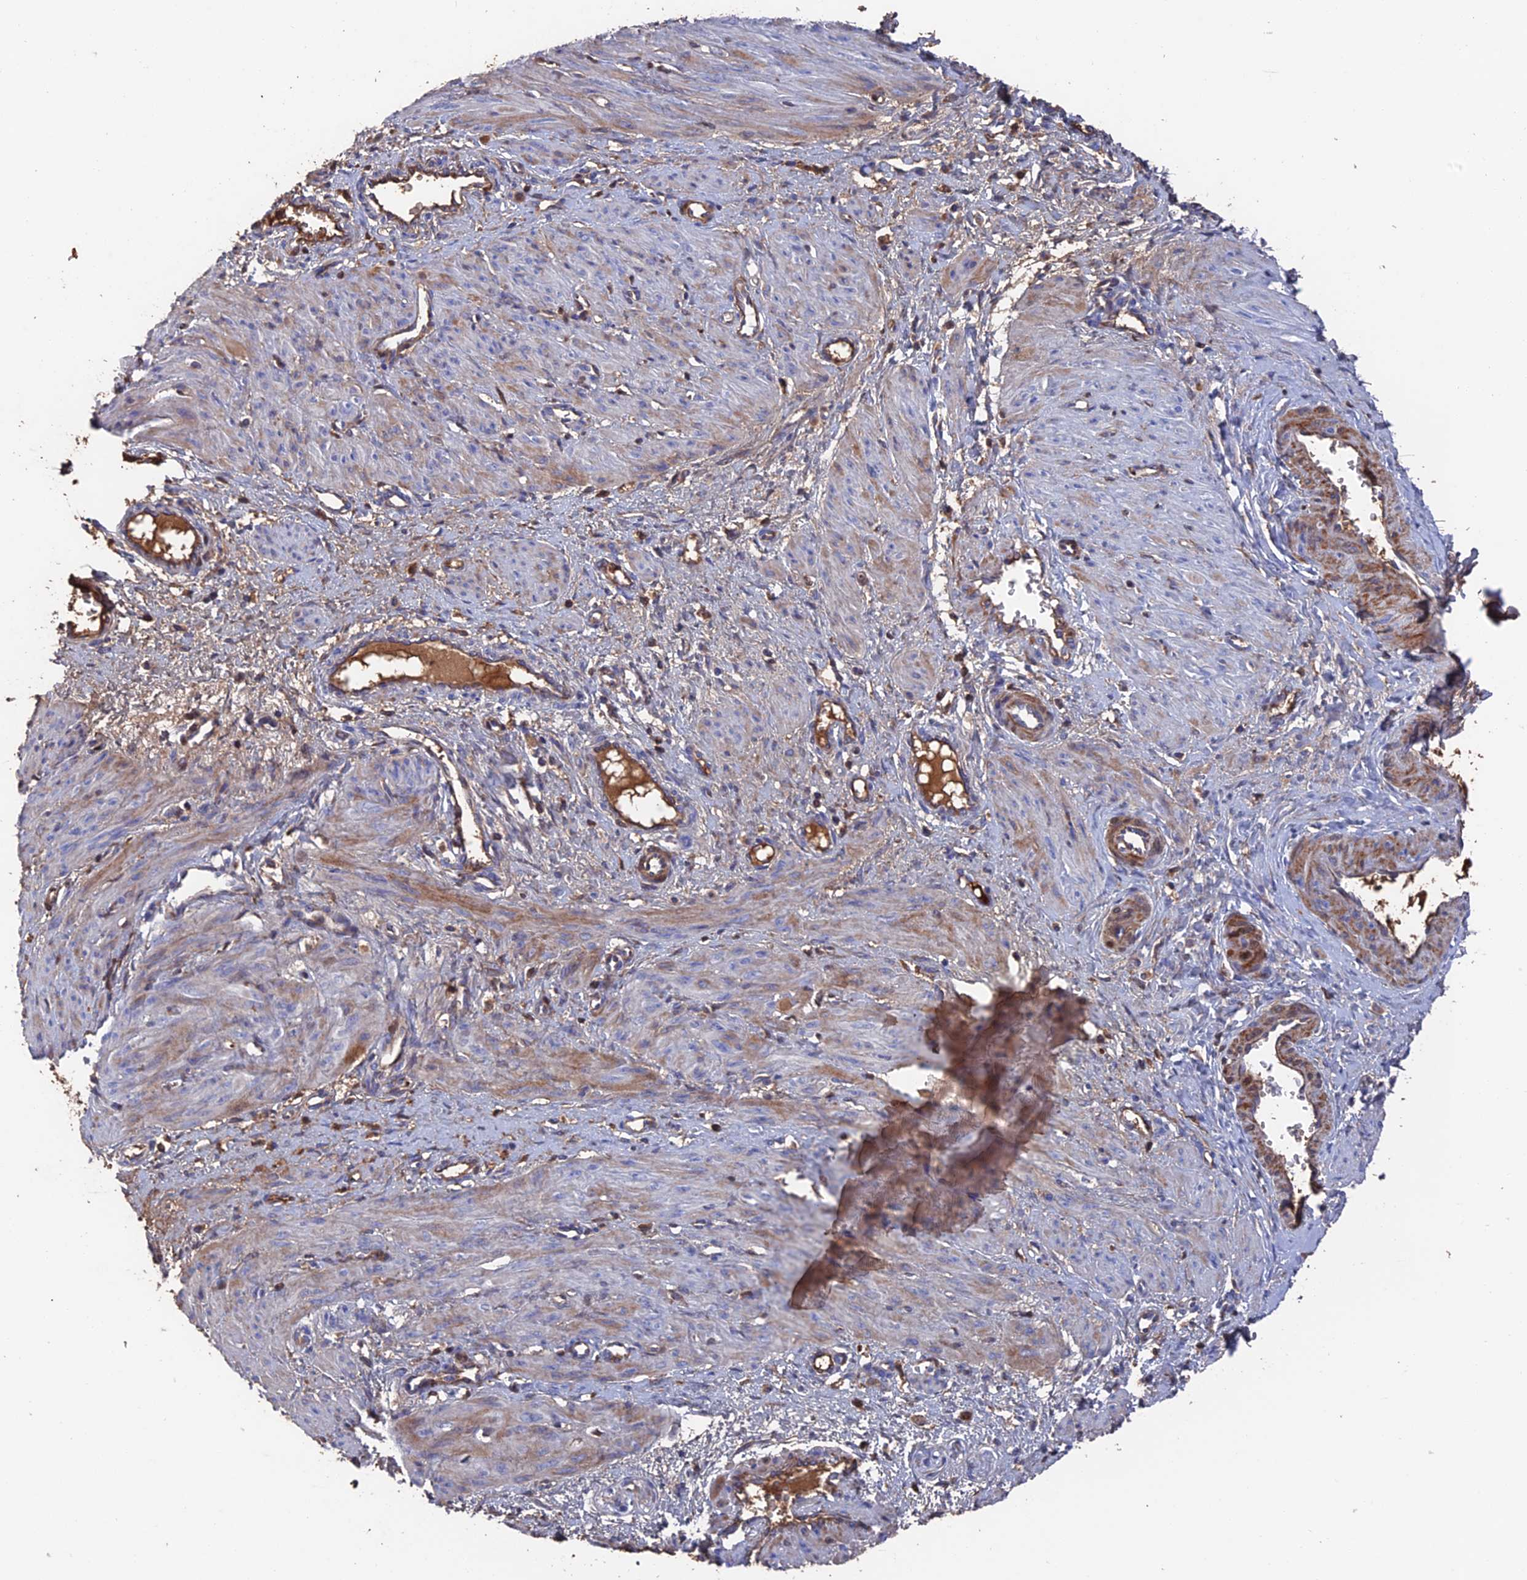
{"staining": {"intensity": "moderate", "quantity": "<25%", "location": "cytoplasmic/membranous"}, "tissue": "smooth muscle", "cell_type": "Smooth muscle cells", "image_type": "normal", "snomed": [{"axis": "morphology", "description": "Normal tissue, NOS"}, {"axis": "topography", "description": "Endometrium"}], "caption": "Protein staining of normal smooth muscle displays moderate cytoplasmic/membranous positivity in approximately <25% of smooth muscle cells. (Stains: DAB (3,3'-diaminobenzidine) in brown, nuclei in blue, Microscopy: brightfield microscopy at high magnification).", "gene": "HPF1", "patient": {"sex": "female", "age": 33}}